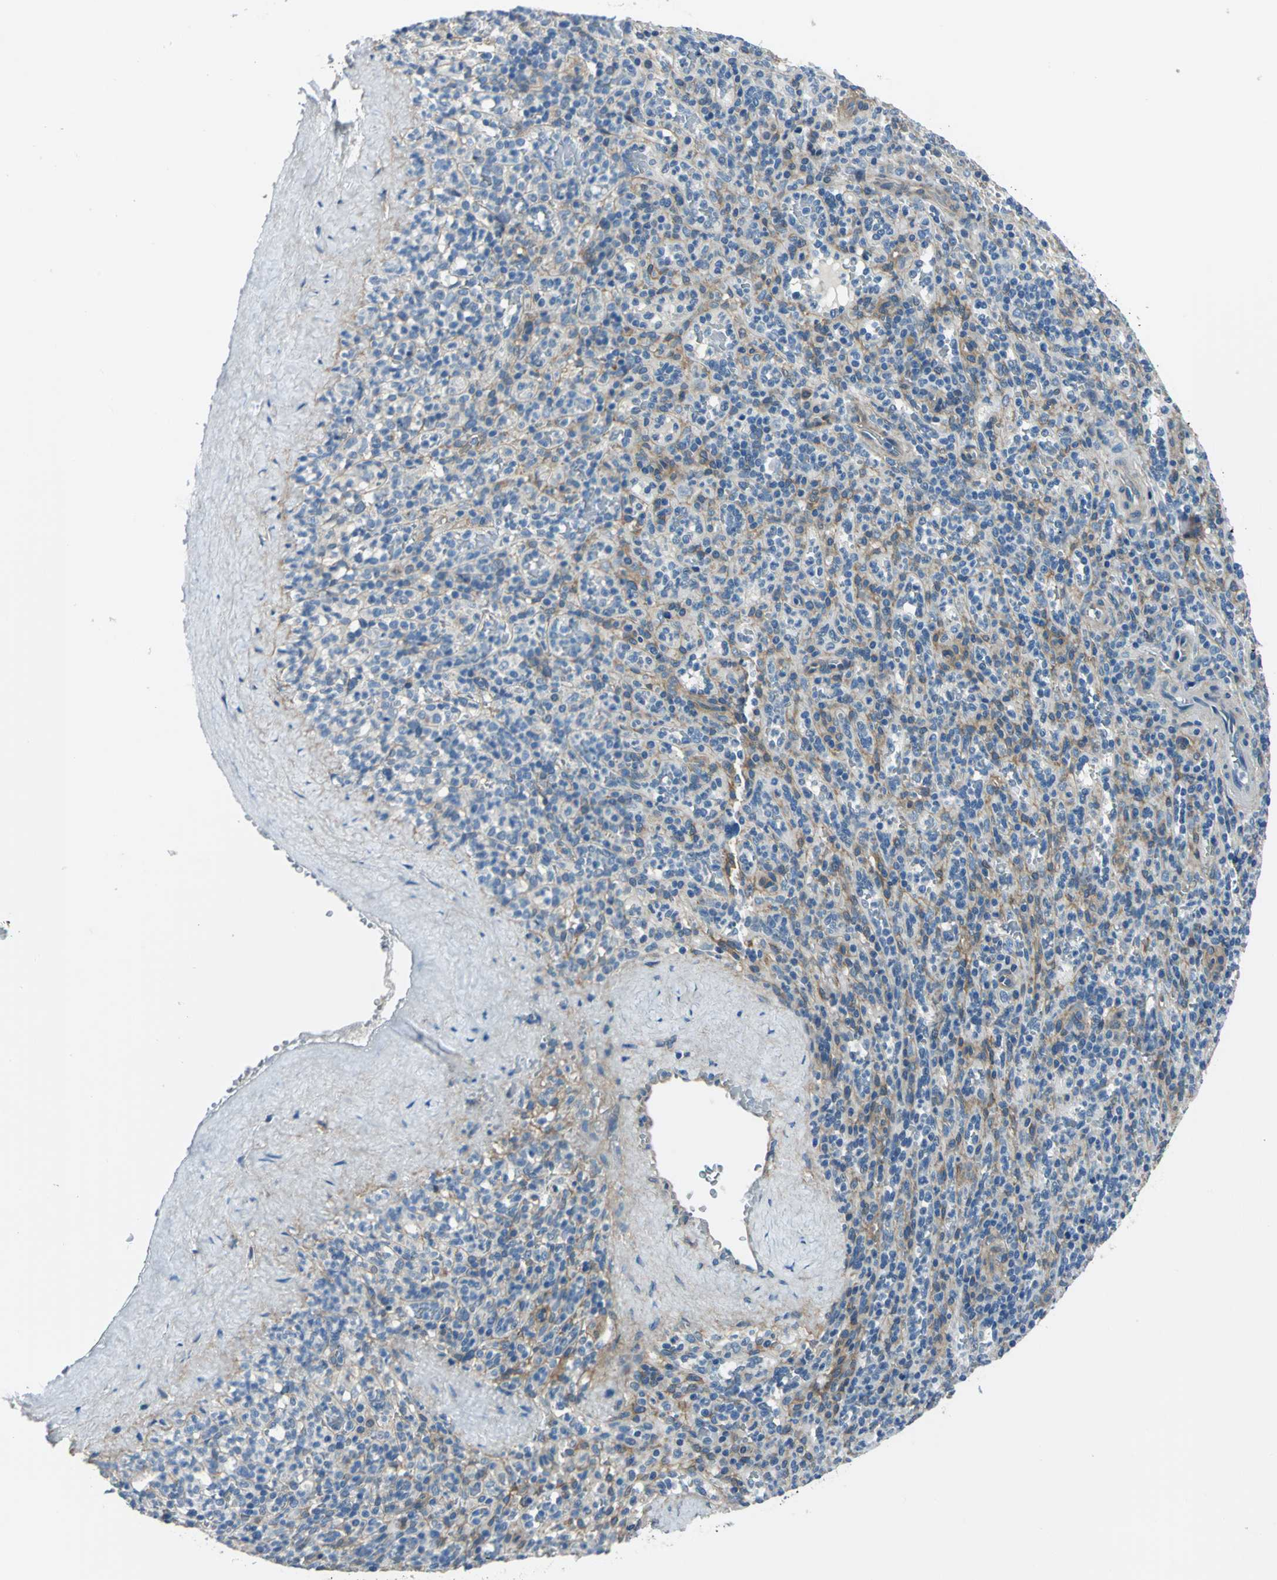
{"staining": {"intensity": "negative", "quantity": "none", "location": "none"}, "tissue": "spleen", "cell_type": "Cells in red pulp", "image_type": "normal", "snomed": [{"axis": "morphology", "description": "Normal tissue, NOS"}, {"axis": "topography", "description": "Spleen"}], "caption": "DAB immunohistochemical staining of benign human spleen reveals no significant expression in cells in red pulp. Brightfield microscopy of IHC stained with DAB (brown) and hematoxylin (blue), captured at high magnification.", "gene": "CDC42EP1", "patient": {"sex": "male", "age": 36}}